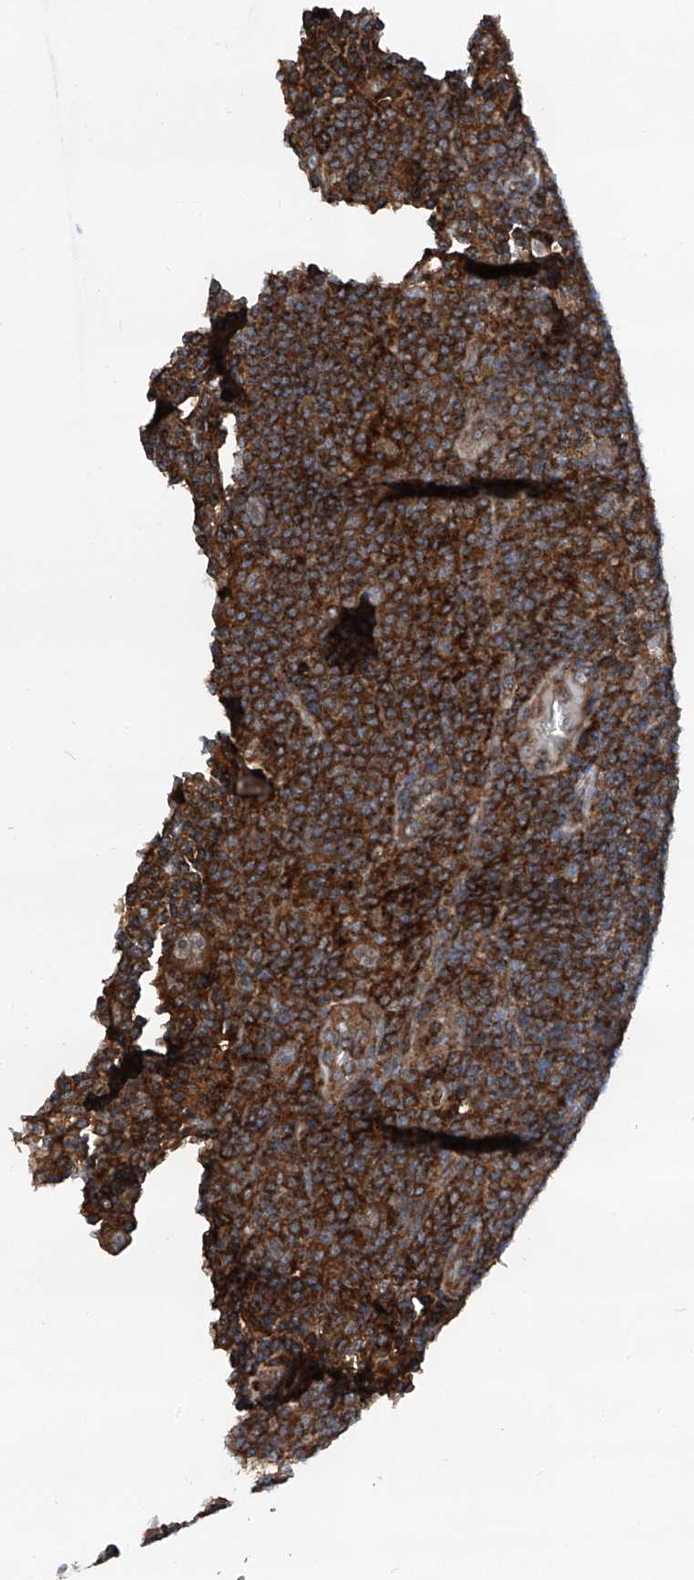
{"staining": {"intensity": "moderate", "quantity": ">75%", "location": "cytoplasmic/membranous"}, "tissue": "lymphoma", "cell_type": "Tumor cells", "image_type": "cancer", "snomed": [{"axis": "morphology", "description": "Hodgkin's disease, NOS"}, {"axis": "topography", "description": "Lymph node"}], "caption": "Human Hodgkin's disease stained with a brown dye displays moderate cytoplasmic/membranous positive positivity in approximately >75% of tumor cells.", "gene": "SMAP1", "patient": {"sex": "female", "age": 57}}